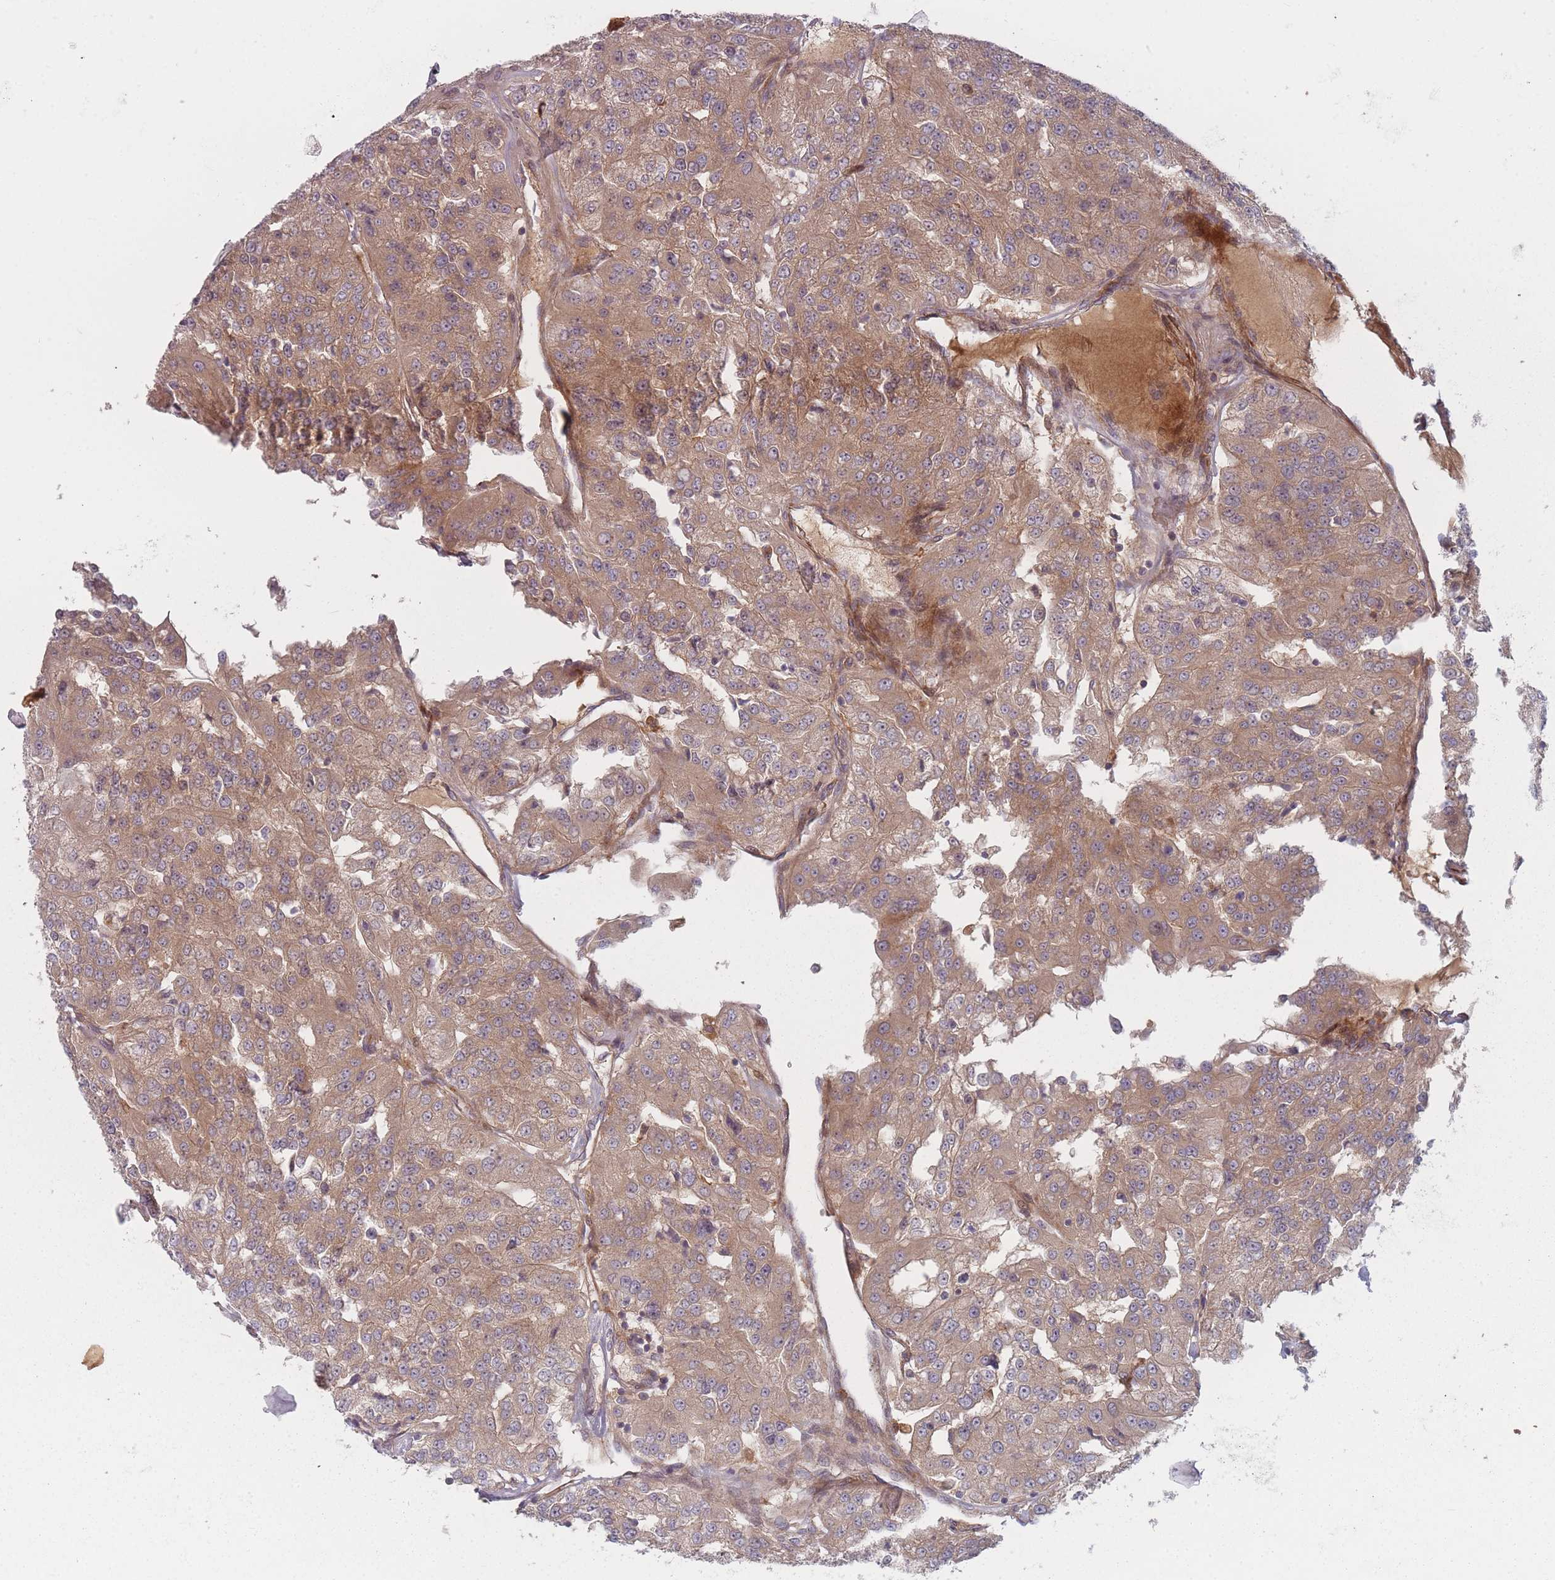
{"staining": {"intensity": "moderate", "quantity": ">75%", "location": "cytoplasmic/membranous"}, "tissue": "renal cancer", "cell_type": "Tumor cells", "image_type": "cancer", "snomed": [{"axis": "morphology", "description": "Adenocarcinoma, NOS"}, {"axis": "topography", "description": "Kidney"}], "caption": "Human renal cancer (adenocarcinoma) stained with a protein marker shows moderate staining in tumor cells.", "gene": "EEF1AKMT2", "patient": {"sex": "female", "age": 63}}